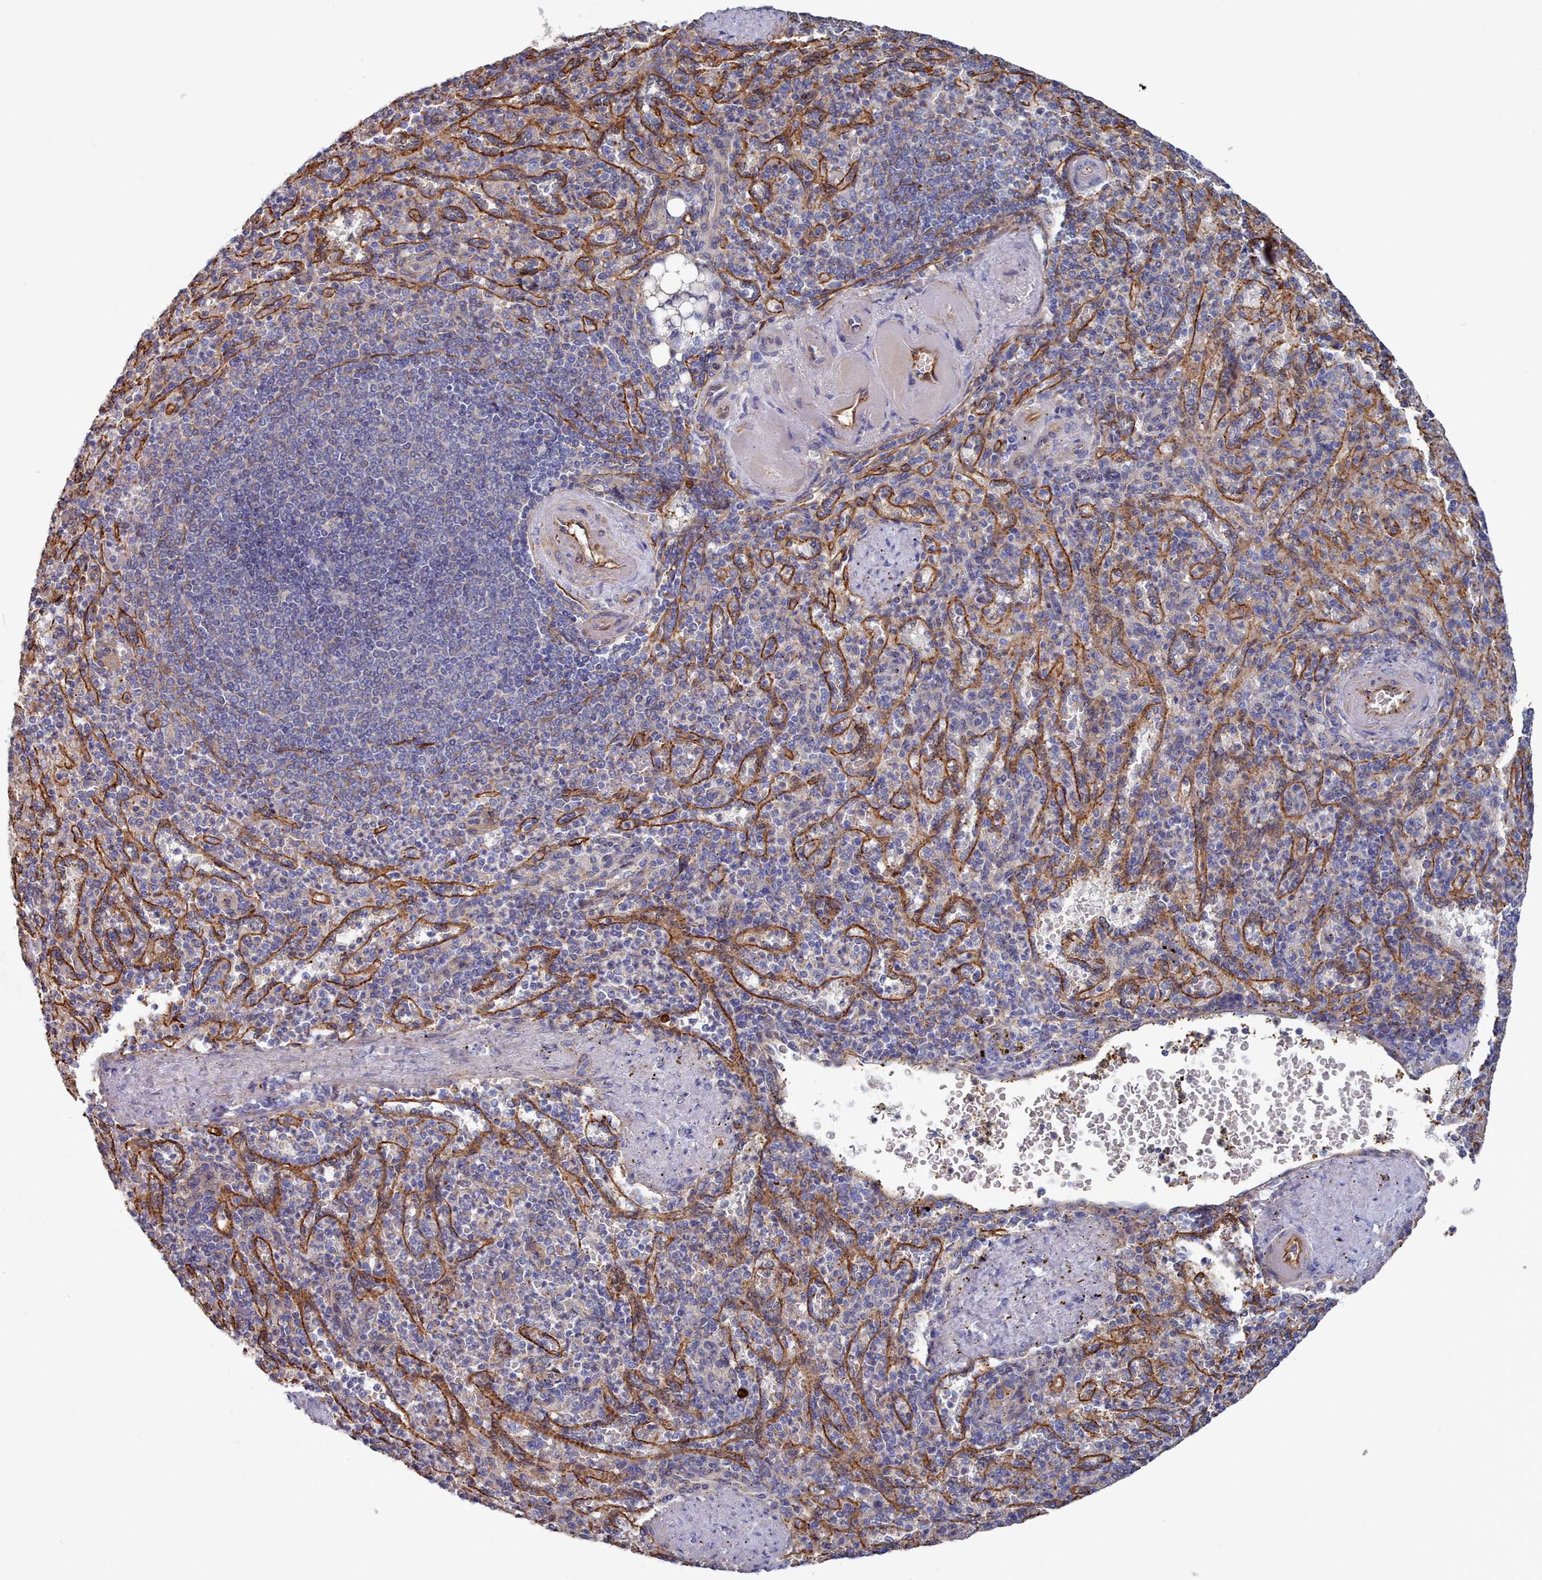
{"staining": {"intensity": "negative", "quantity": "none", "location": "none"}, "tissue": "spleen", "cell_type": "Cells in red pulp", "image_type": "normal", "snomed": [{"axis": "morphology", "description": "Normal tissue, NOS"}, {"axis": "topography", "description": "Spleen"}], "caption": "Photomicrograph shows no significant protein staining in cells in red pulp of normal spleen. (DAB immunohistochemistry (IHC) visualized using brightfield microscopy, high magnification).", "gene": "G6PC1", "patient": {"sex": "female", "age": 74}}